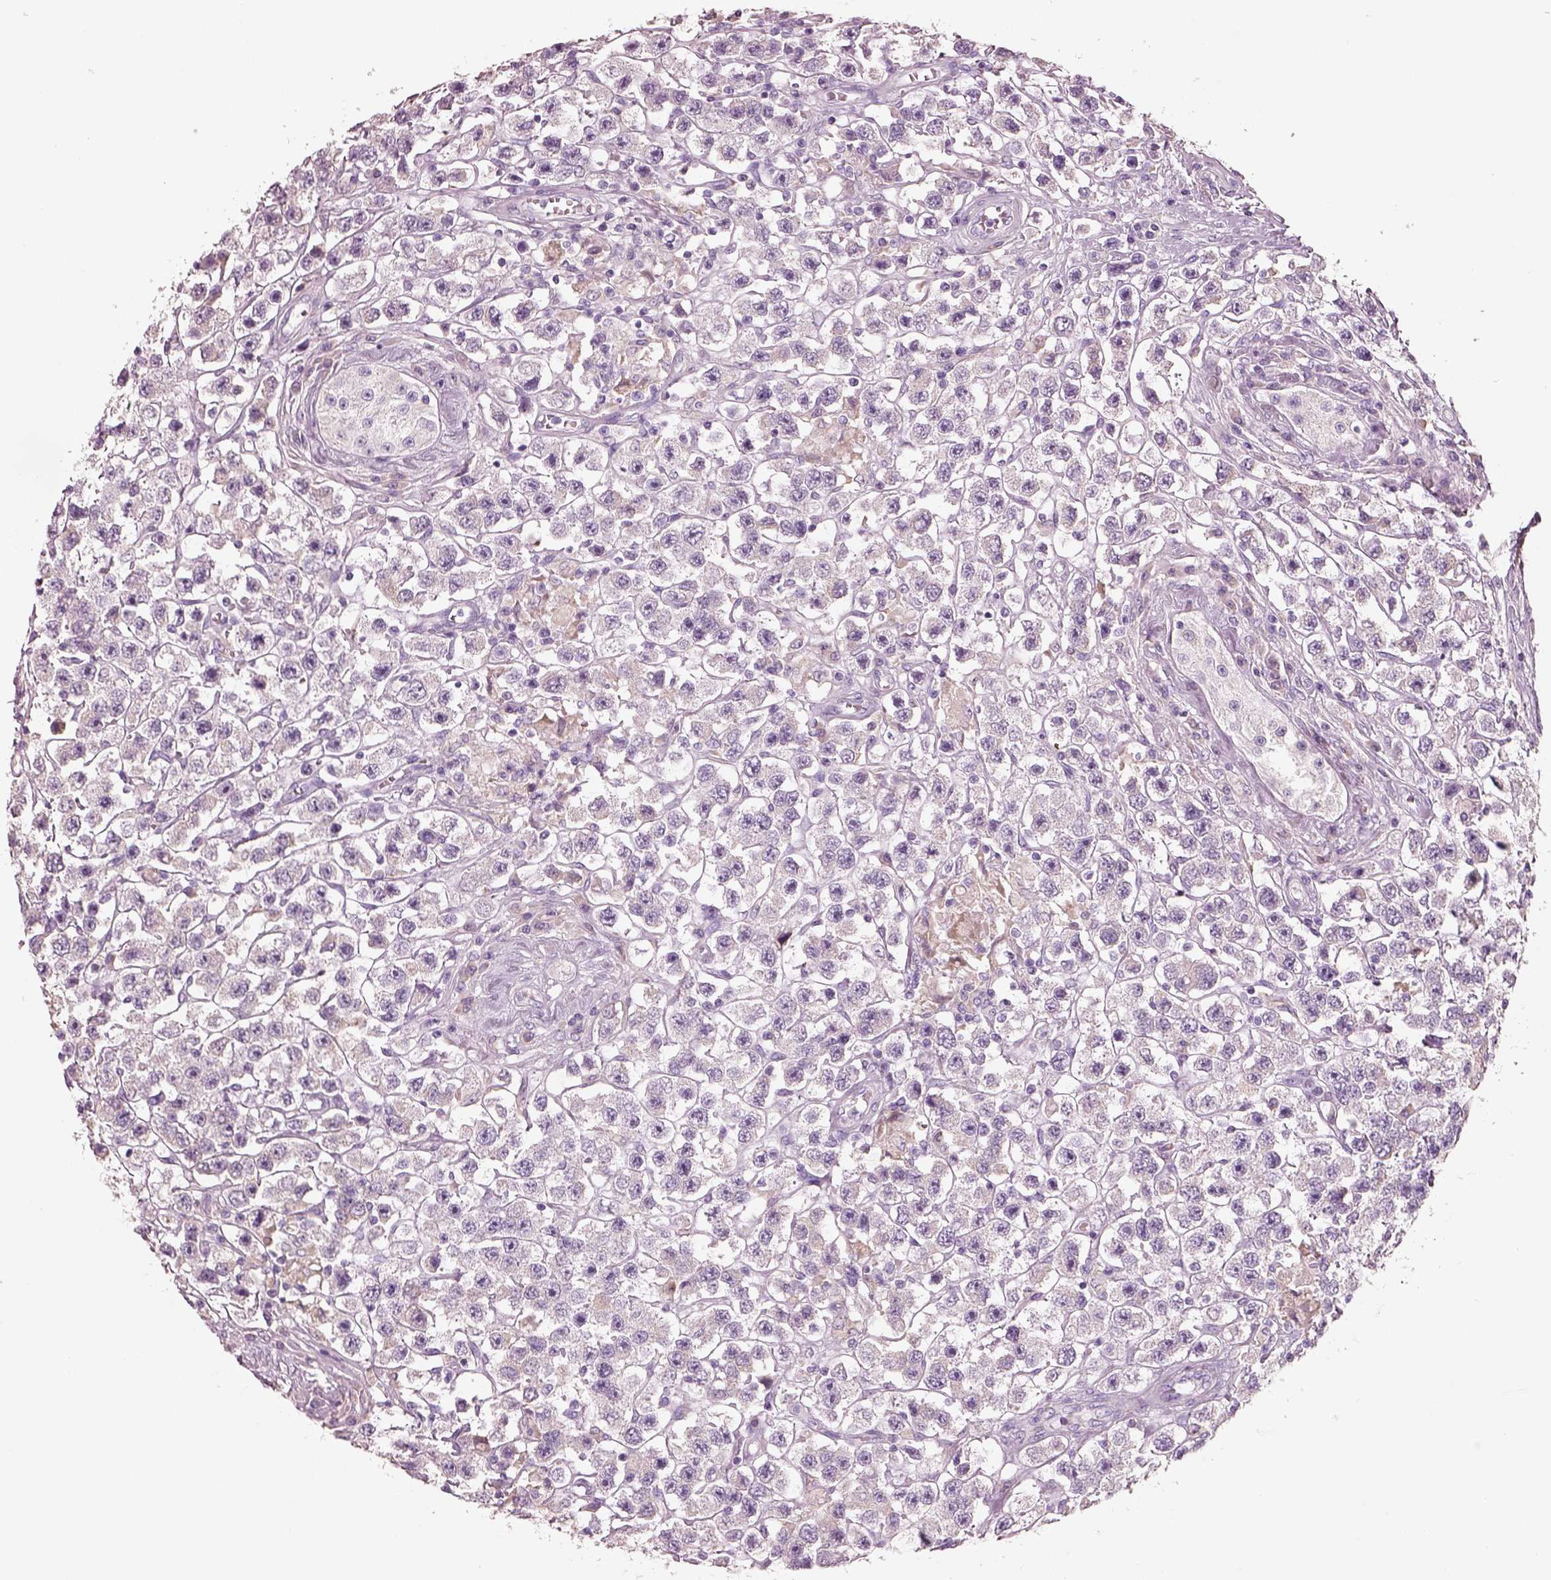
{"staining": {"intensity": "negative", "quantity": "none", "location": "none"}, "tissue": "testis cancer", "cell_type": "Tumor cells", "image_type": "cancer", "snomed": [{"axis": "morphology", "description": "Seminoma, NOS"}, {"axis": "topography", "description": "Testis"}], "caption": "An IHC image of seminoma (testis) is shown. There is no staining in tumor cells of seminoma (testis). (Stains: DAB immunohistochemistry (IHC) with hematoxylin counter stain, Microscopy: brightfield microscopy at high magnification).", "gene": "PNOC", "patient": {"sex": "male", "age": 45}}